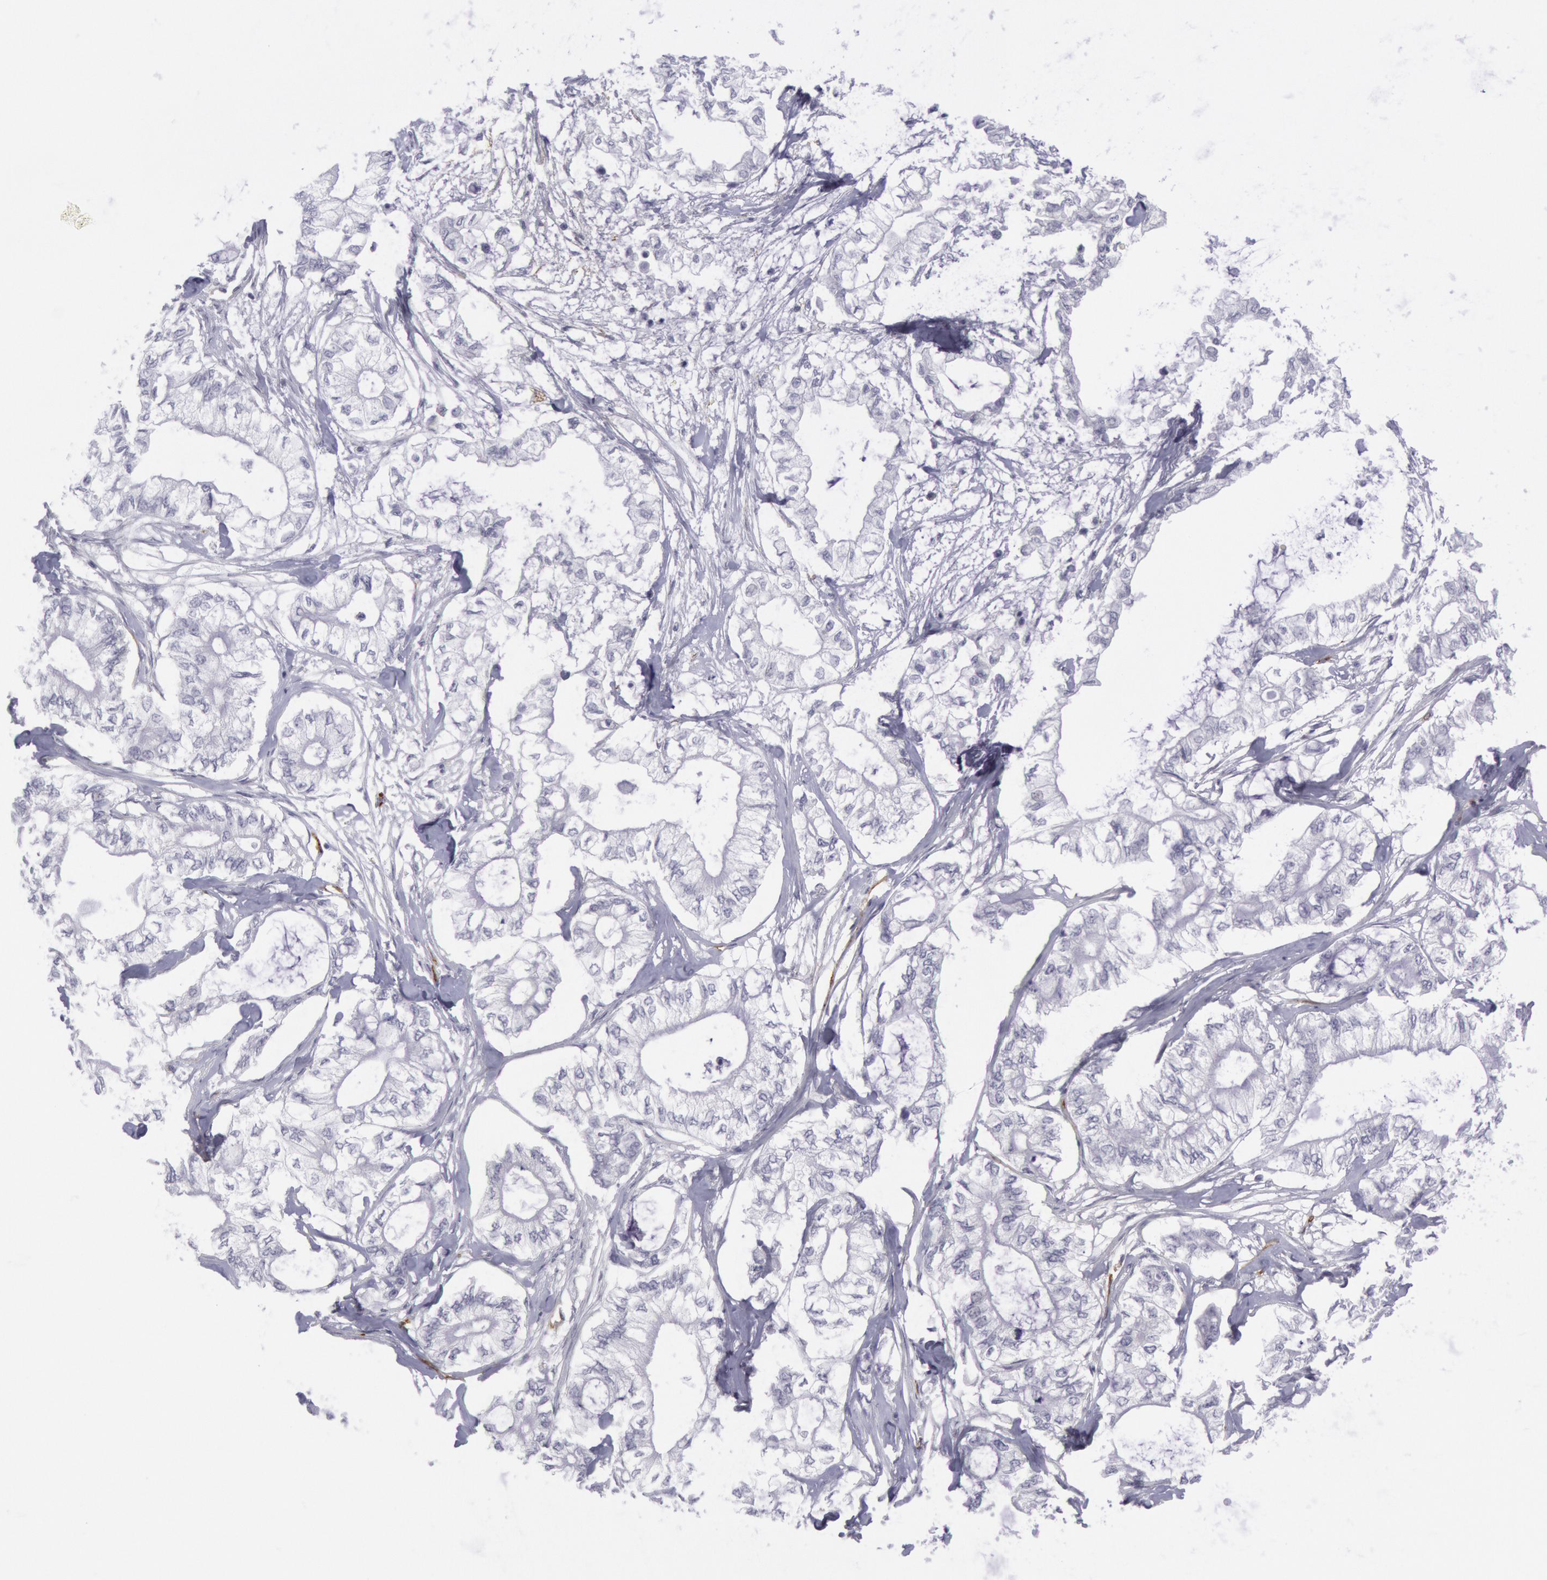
{"staining": {"intensity": "negative", "quantity": "none", "location": "none"}, "tissue": "pancreatic cancer", "cell_type": "Tumor cells", "image_type": "cancer", "snomed": [{"axis": "morphology", "description": "Adenocarcinoma, NOS"}, {"axis": "topography", "description": "Pancreas"}], "caption": "IHC histopathology image of human pancreatic cancer stained for a protein (brown), which exhibits no positivity in tumor cells.", "gene": "CDH13", "patient": {"sex": "male", "age": 79}}